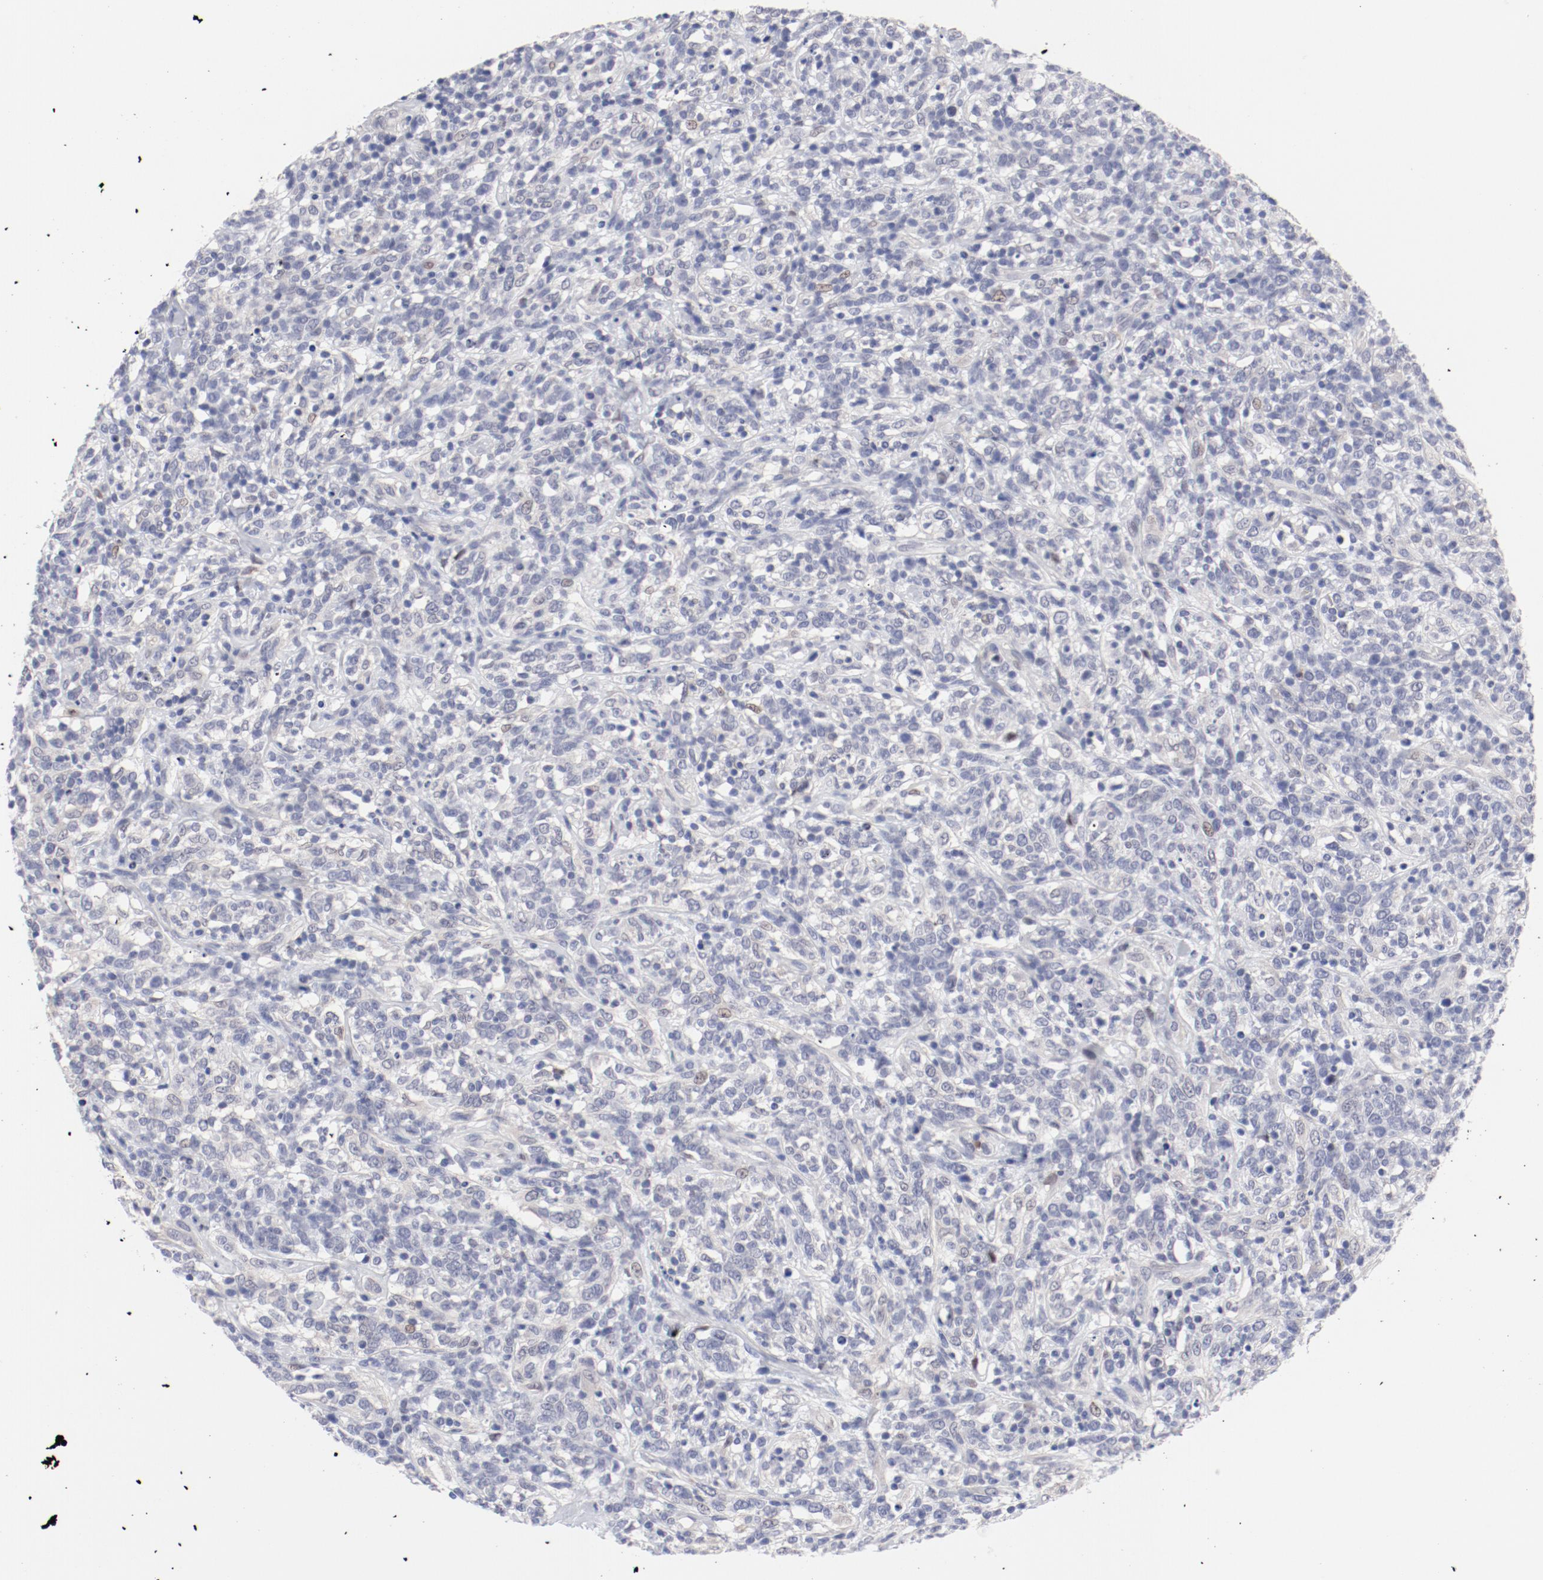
{"staining": {"intensity": "negative", "quantity": "none", "location": "none"}, "tissue": "lymphoma", "cell_type": "Tumor cells", "image_type": "cancer", "snomed": [{"axis": "morphology", "description": "Malignant lymphoma, non-Hodgkin's type, High grade"}, {"axis": "topography", "description": "Lymph node"}], "caption": "Human lymphoma stained for a protein using immunohistochemistry exhibits no staining in tumor cells.", "gene": "FSCB", "patient": {"sex": "female", "age": 73}}